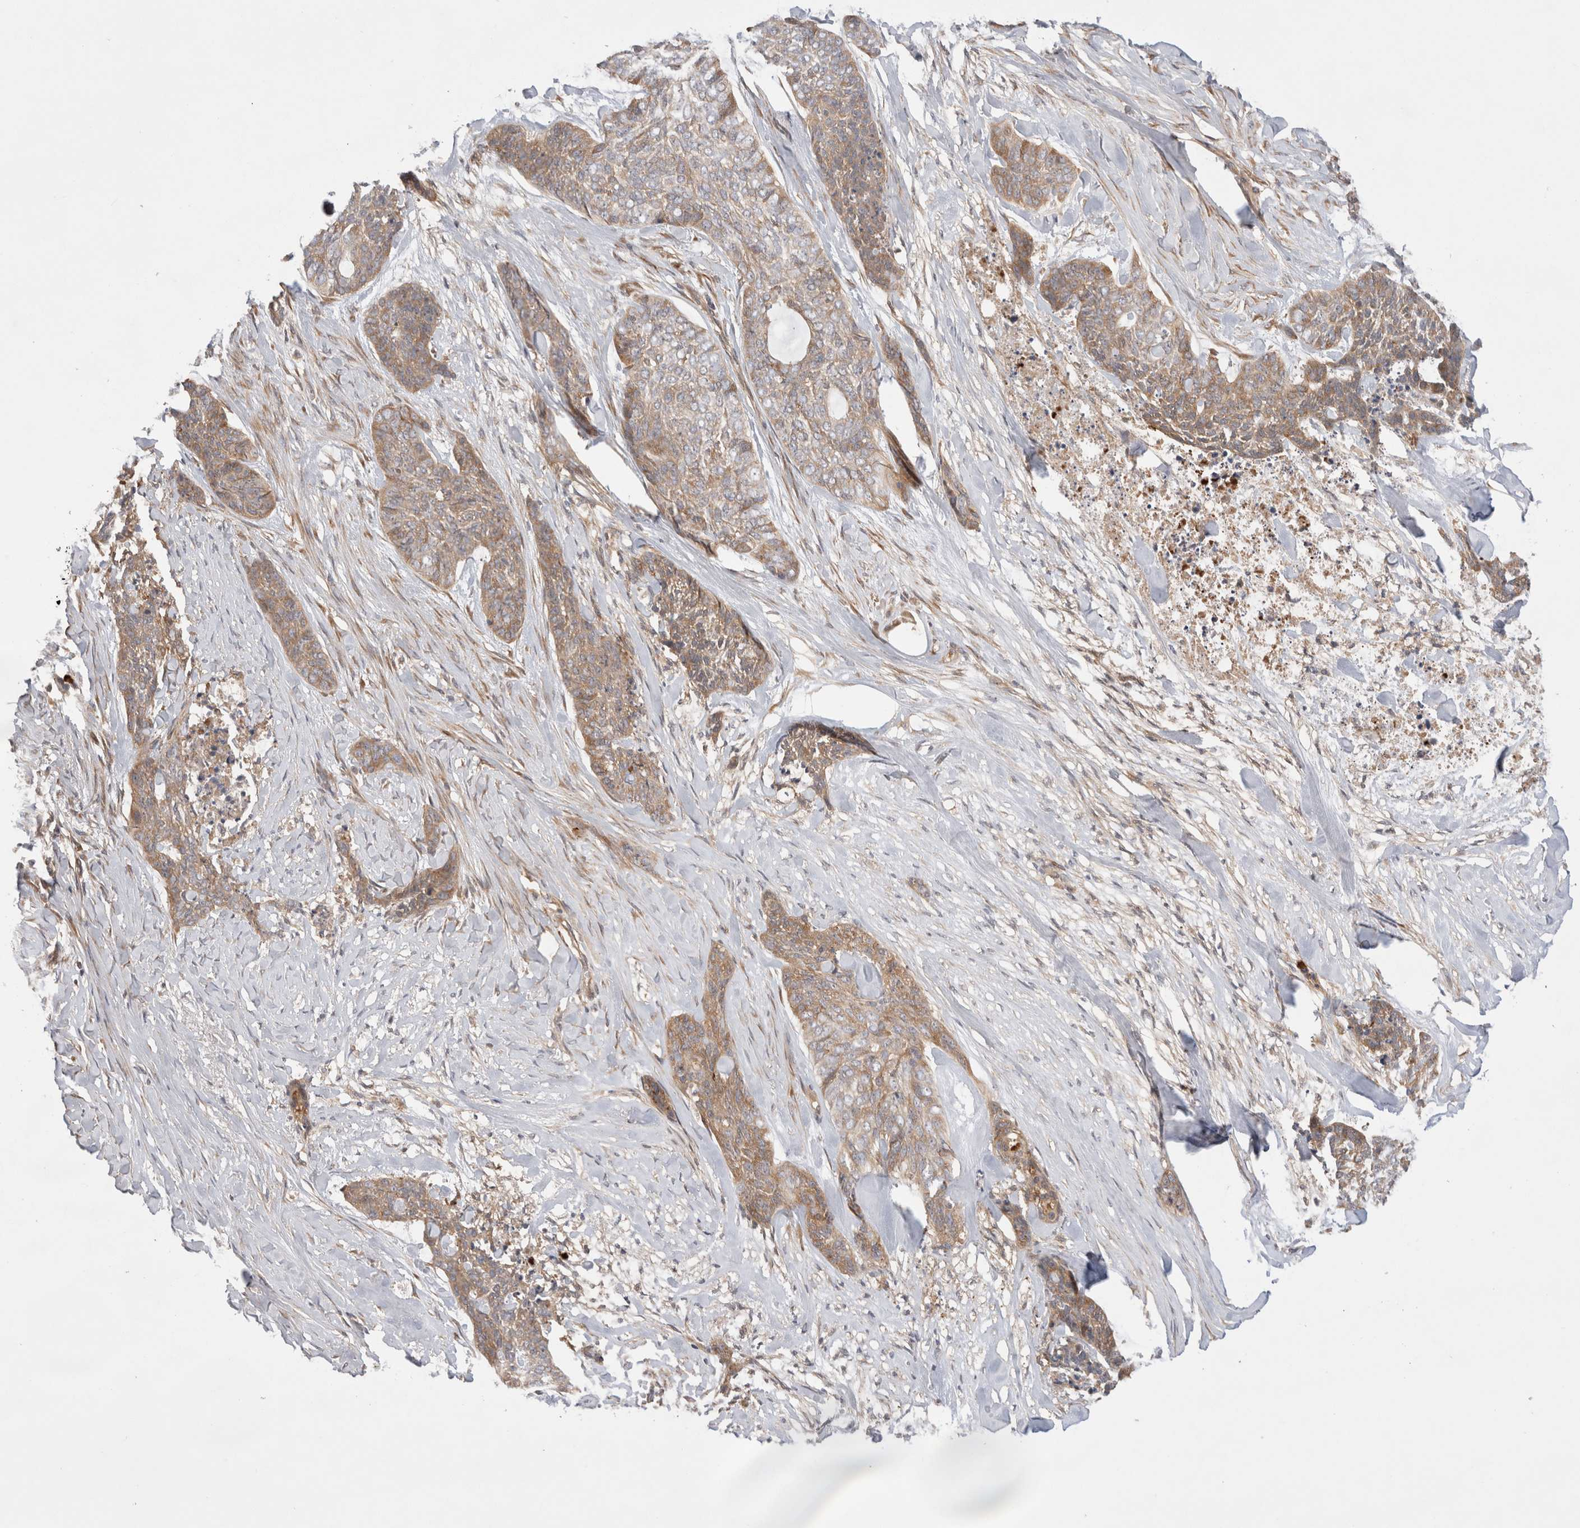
{"staining": {"intensity": "moderate", "quantity": ">75%", "location": "cytoplasmic/membranous"}, "tissue": "skin cancer", "cell_type": "Tumor cells", "image_type": "cancer", "snomed": [{"axis": "morphology", "description": "Basal cell carcinoma"}, {"axis": "topography", "description": "Skin"}], "caption": "DAB immunohistochemical staining of skin basal cell carcinoma demonstrates moderate cytoplasmic/membranous protein positivity in about >75% of tumor cells.", "gene": "VPS28", "patient": {"sex": "female", "age": 64}}